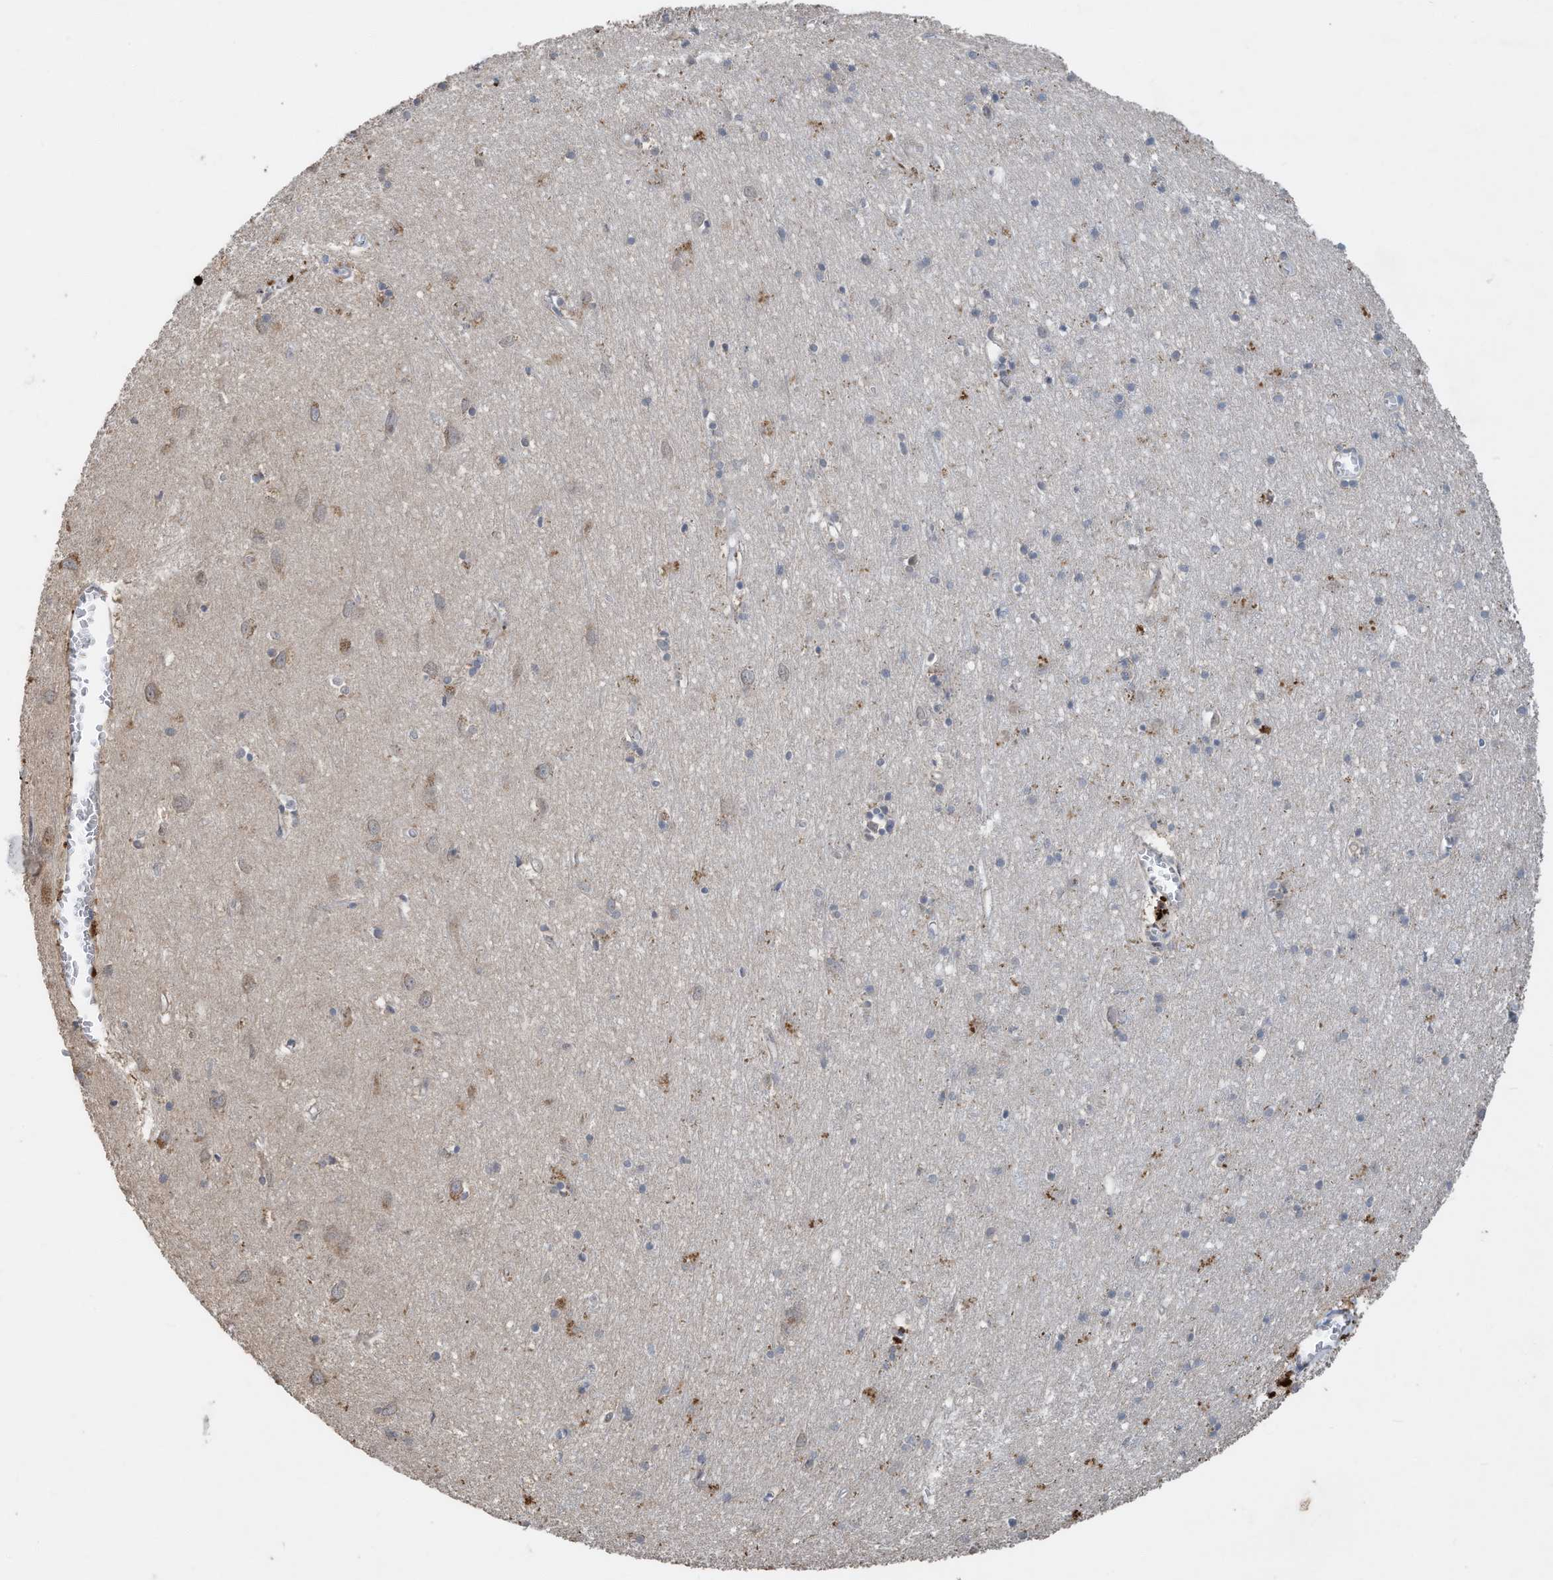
{"staining": {"intensity": "negative", "quantity": "none", "location": "none"}, "tissue": "cerebral cortex", "cell_type": "Endothelial cells", "image_type": "normal", "snomed": [{"axis": "morphology", "description": "Normal tissue, NOS"}, {"axis": "topography", "description": "Cerebral cortex"}], "caption": "Cerebral cortex stained for a protein using IHC shows no positivity endothelial cells.", "gene": "CAPN13", "patient": {"sex": "female", "age": 64}}